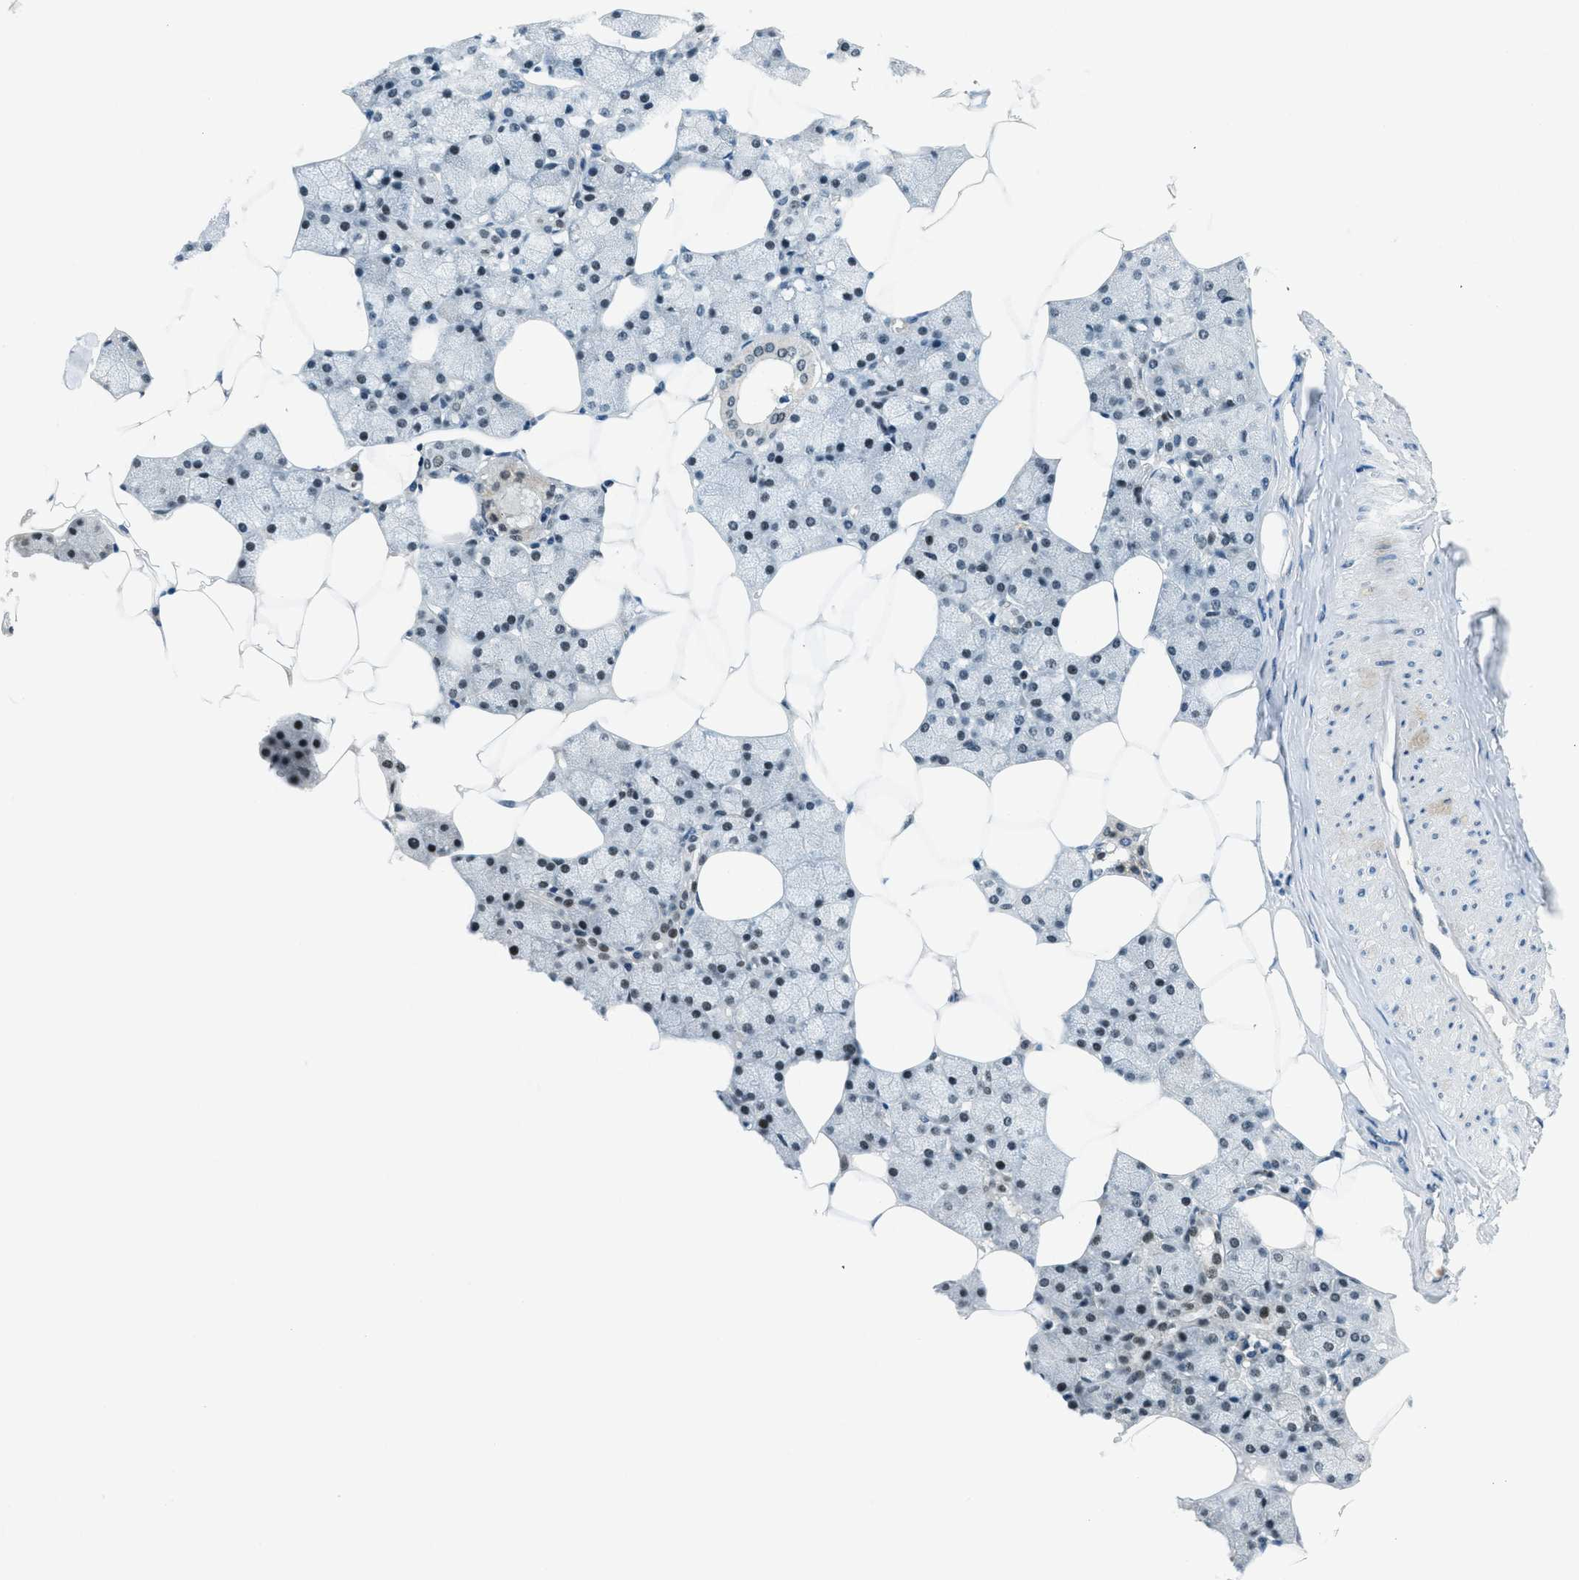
{"staining": {"intensity": "weak", "quantity": "25%-75%", "location": "nuclear"}, "tissue": "salivary gland", "cell_type": "Glandular cells", "image_type": "normal", "snomed": [{"axis": "morphology", "description": "Normal tissue, NOS"}, {"axis": "topography", "description": "Salivary gland"}], "caption": "Brown immunohistochemical staining in benign salivary gland exhibits weak nuclear staining in about 25%-75% of glandular cells.", "gene": "KLF6", "patient": {"sex": "male", "age": 62}}